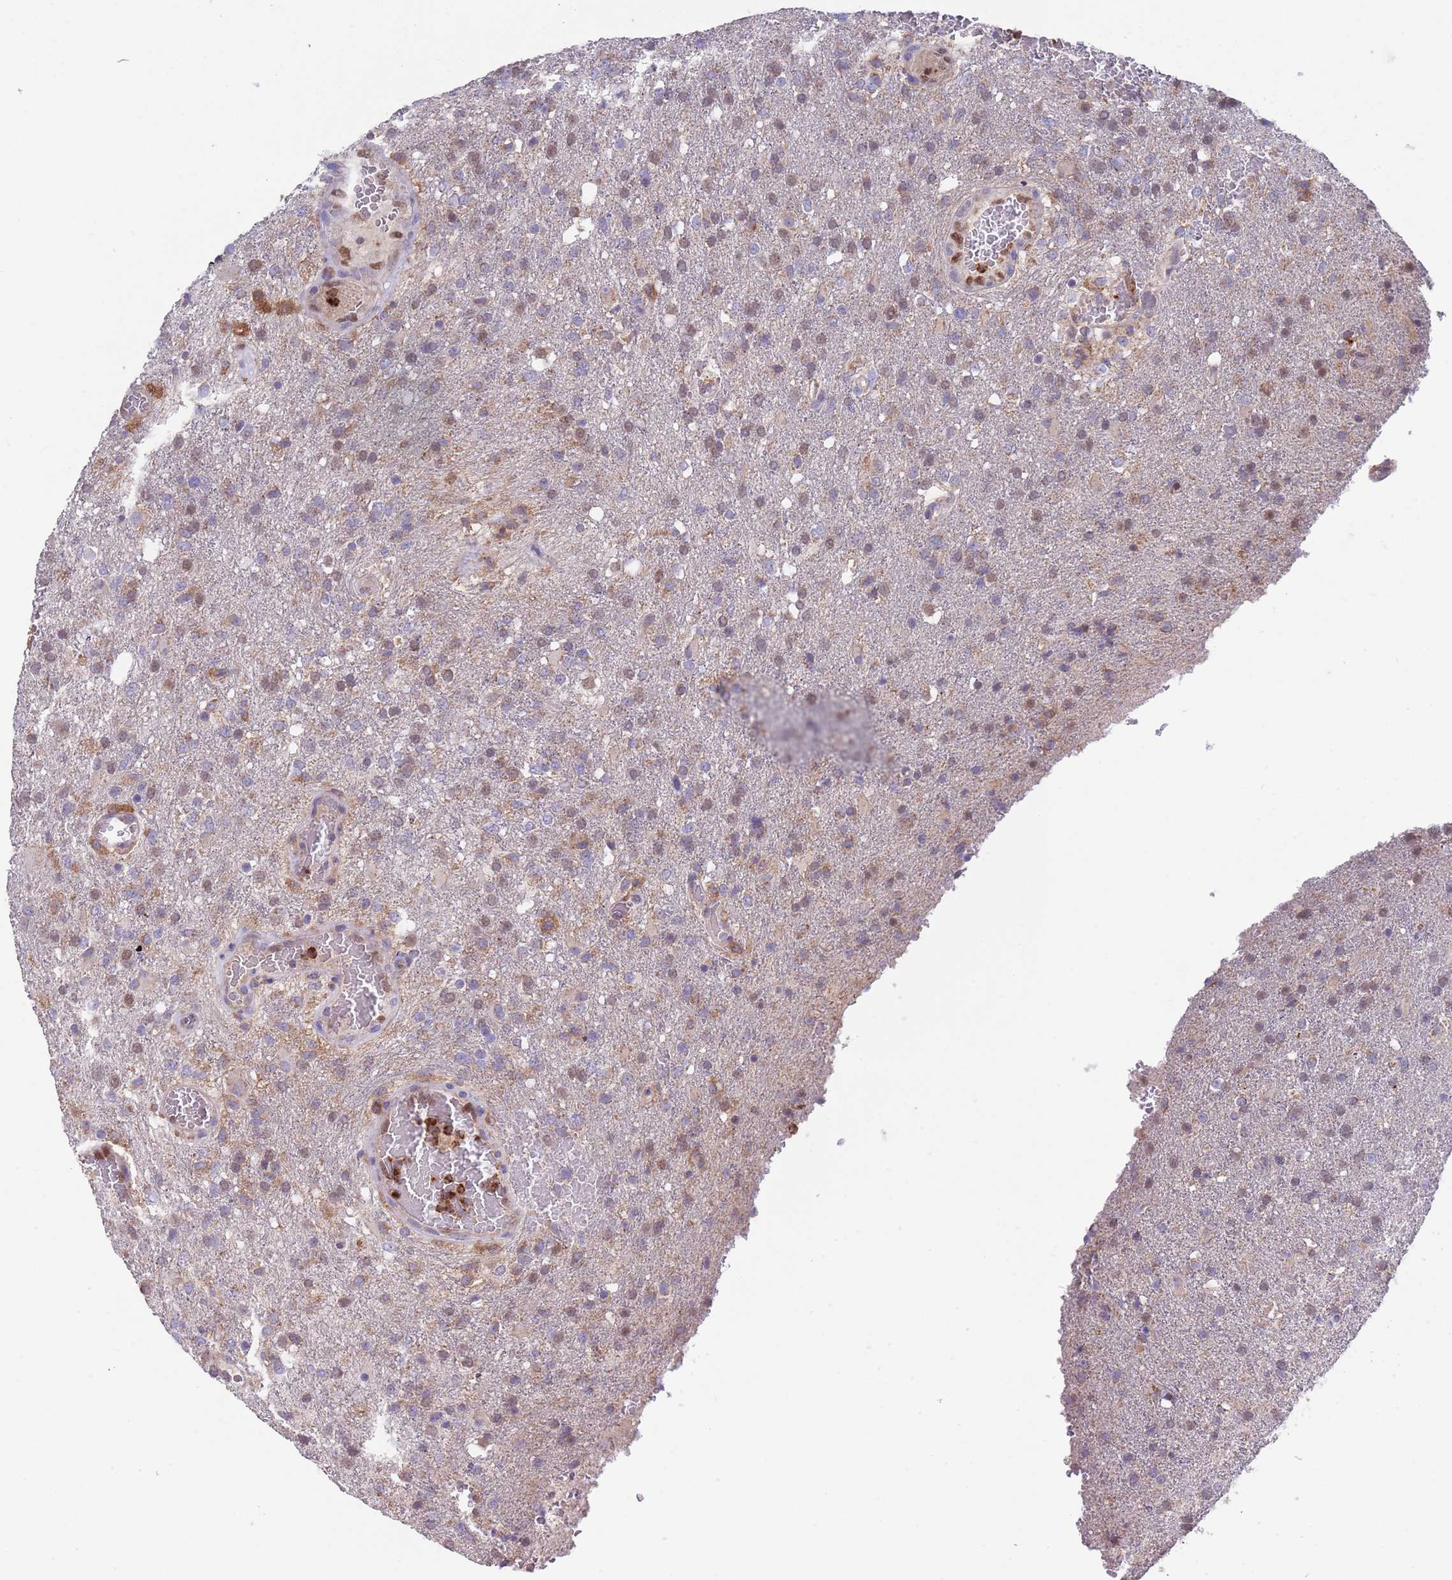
{"staining": {"intensity": "weak", "quantity": "25%-75%", "location": "cytoplasmic/membranous,nuclear"}, "tissue": "glioma", "cell_type": "Tumor cells", "image_type": "cancer", "snomed": [{"axis": "morphology", "description": "Glioma, malignant, High grade"}, {"axis": "topography", "description": "Brain"}], "caption": "Tumor cells demonstrate low levels of weak cytoplasmic/membranous and nuclear positivity in approximately 25%-75% of cells in high-grade glioma (malignant).", "gene": "DDT", "patient": {"sex": "female", "age": 74}}